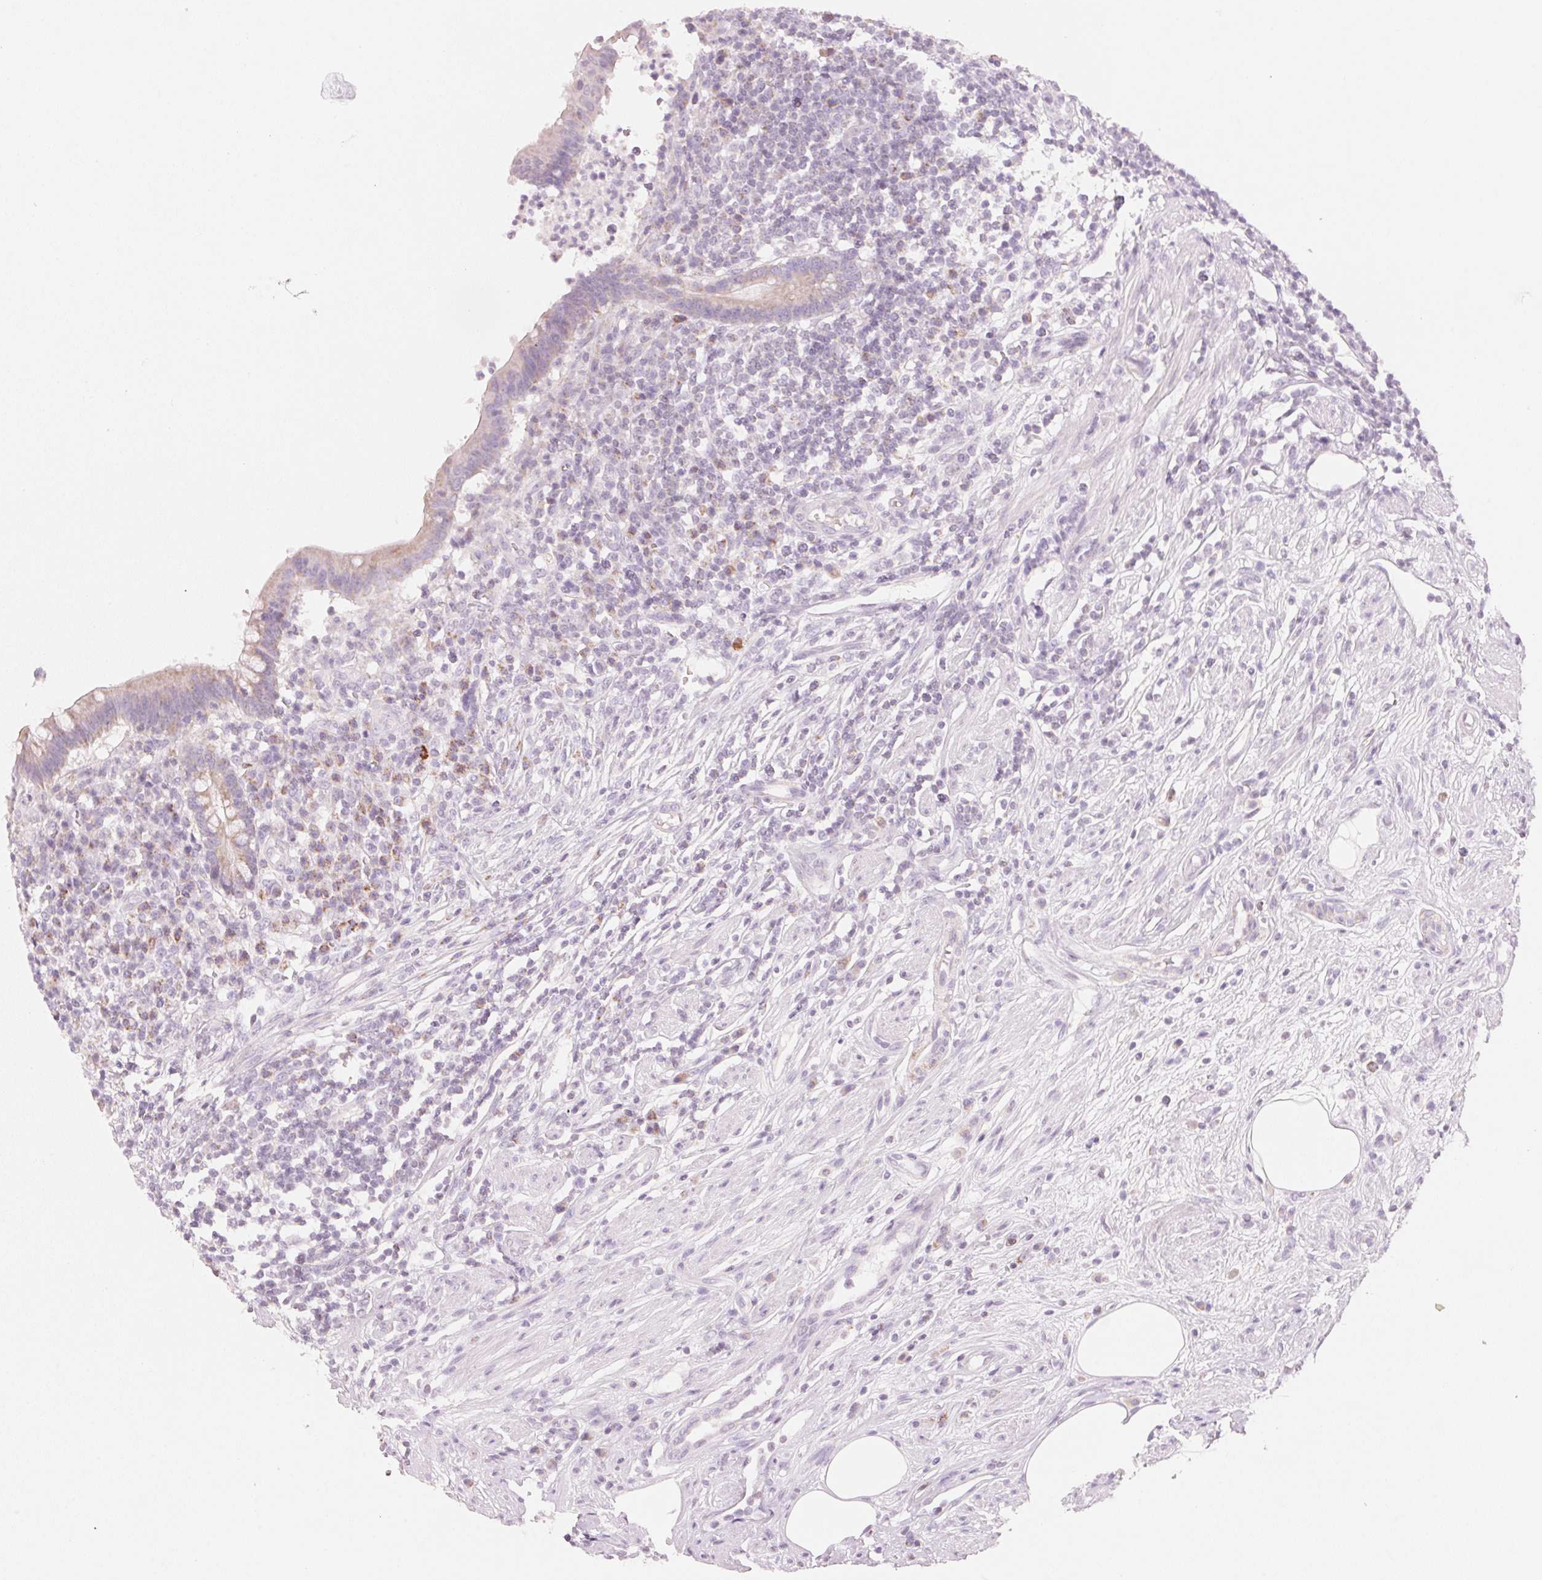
{"staining": {"intensity": "weak", "quantity": "<25%", "location": "cytoplasmic/membranous"}, "tissue": "appendix", "cell_type": "Glandular cells", "image_type": "normal", "snomed": [{"axis": "morphology", "description": "Normal tissue, NOS"}, {"axis": "topography", "description": "Appendix"}], "caption": "Human appendix stained for a protein using IHC shows no expression in glandular cells.", "gene": "HOXB13", "patient": {"sex": "female", "age": 56}}